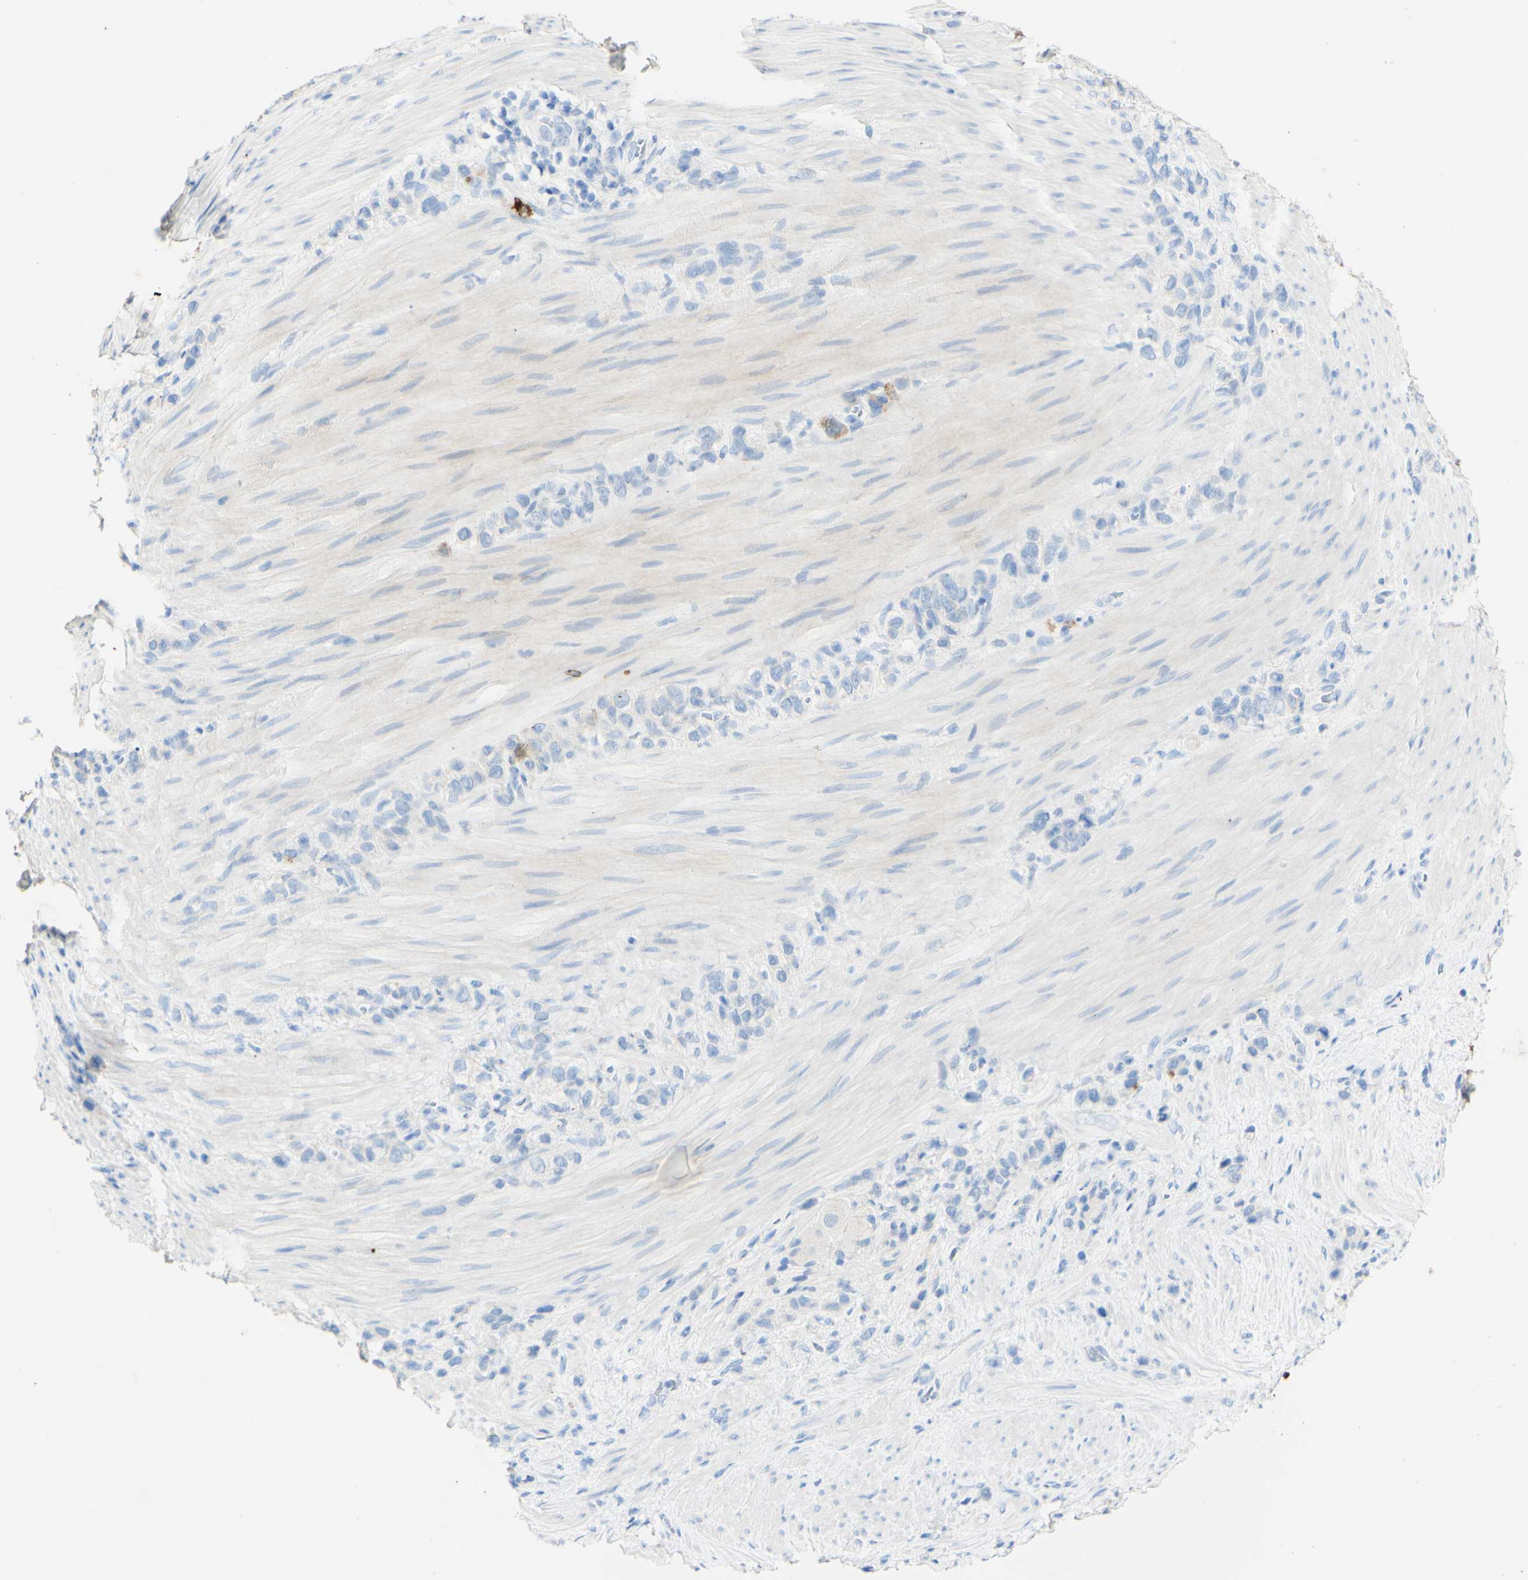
{"staining": {"intensity": "negative", "quantity": "none", "location": "none"}, "tissue": "stomach cancer", "cell_type": "Tumor cells", "image_type": "cancer", "snomed": [{"axis": "morphology", "description": "Adenocarcinoma, NOS"}, {"axis": "morphology", "description": "Adenocarcinoma, High grade"}, {"axis": "topography", "description": "Stomach, upper"}, {"axis": "topography", "description": "Stomach, lower"}], "caption": "This is an immunohistochemistry (IHC) photomicrograph of stomach adenocarcinoma. There is no expression in tumor cells.", "gene": "PIGR", "patient": {"sex": "female", "age": 65}}